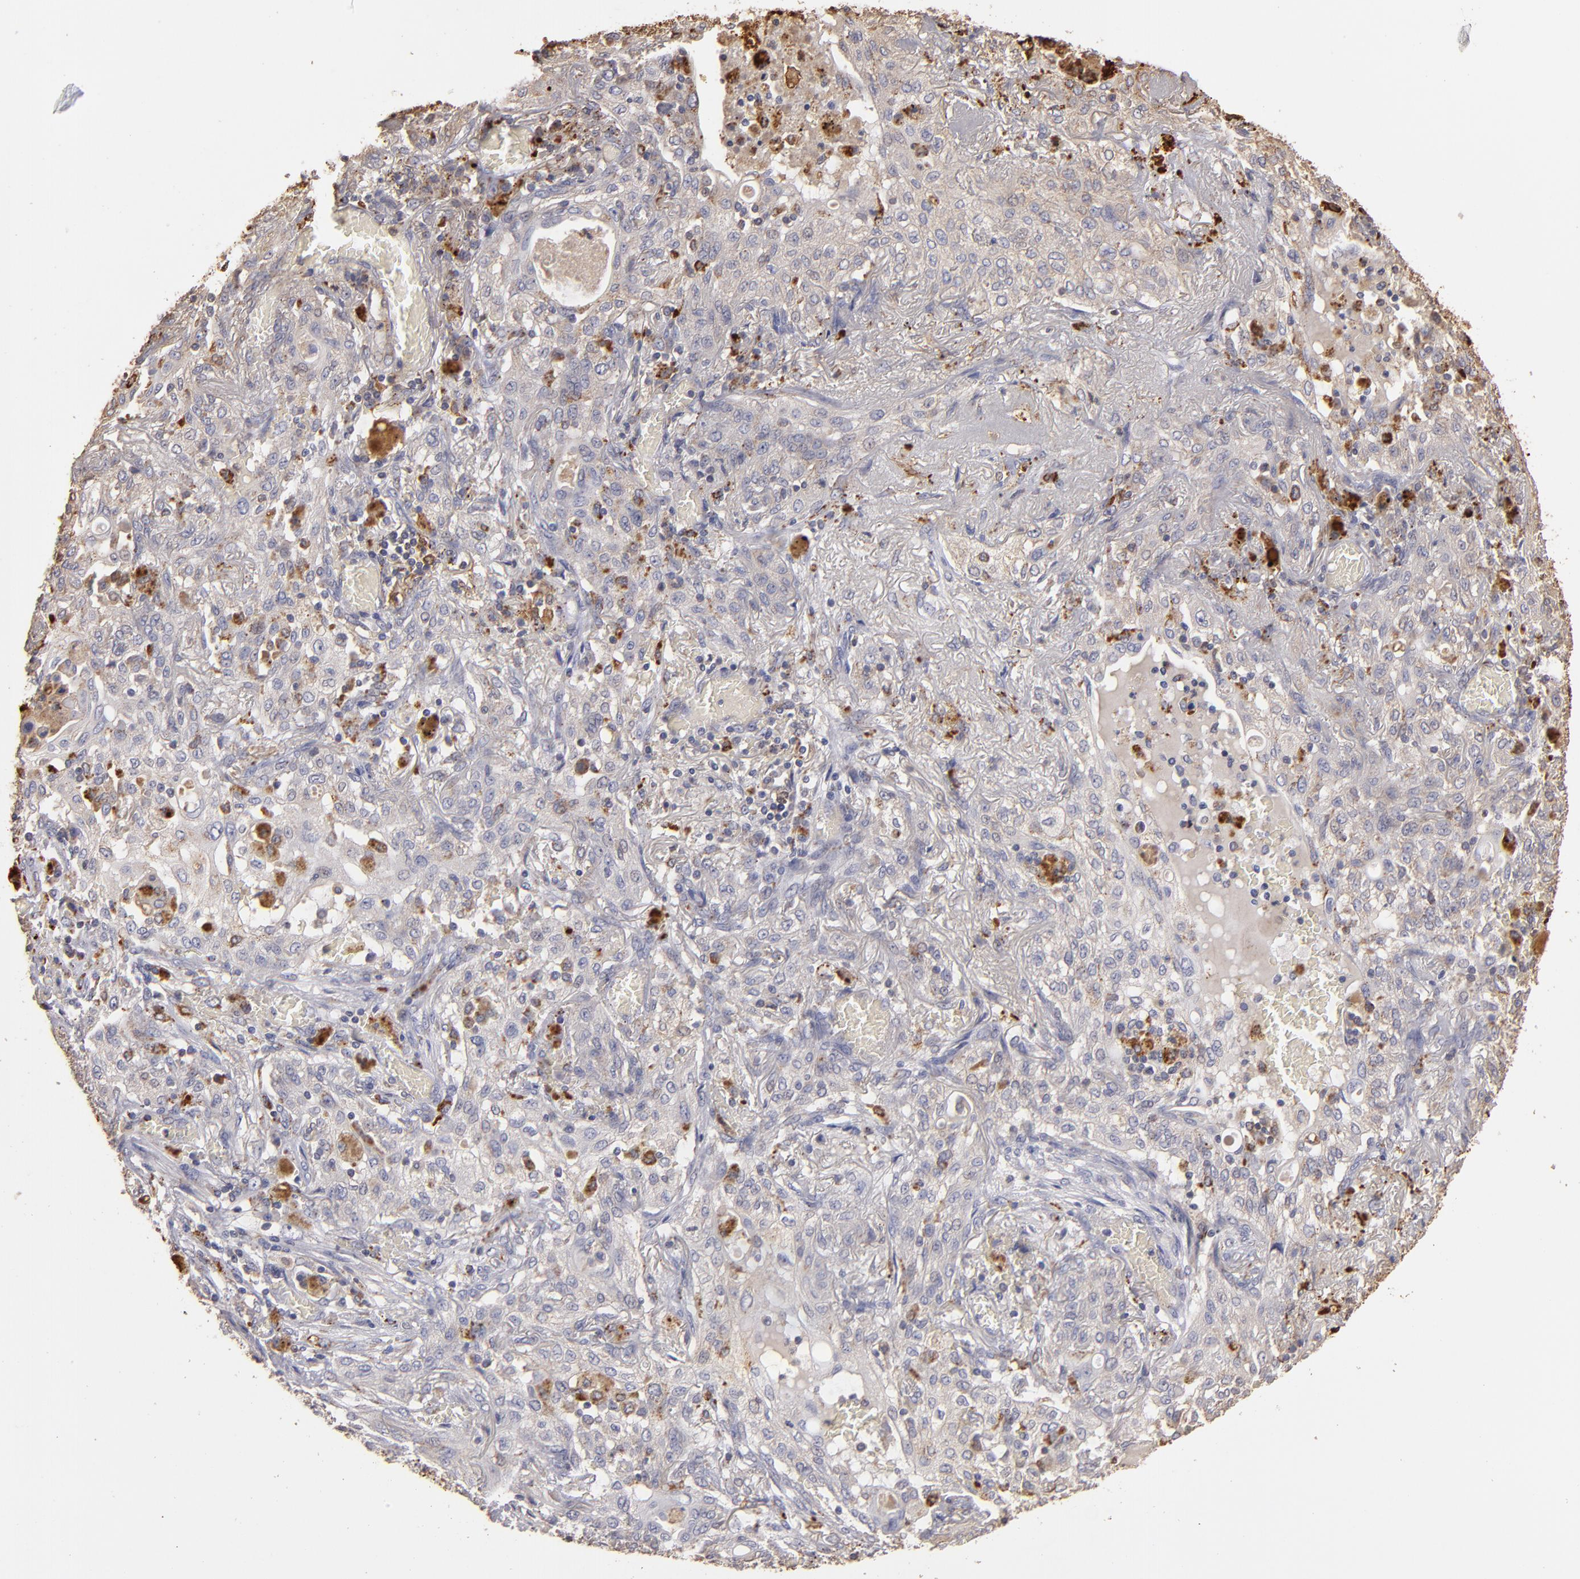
{"staining": {"intensity": "moderate", "quantity": "<25%", "location": "cytoplasmic/membranous"}, "tissue": "lung cancer", "cell_type": "Tumor cells", "image_type": "cancer", "snomed": [{"axis": "morphology", "description": "Squamous cell carcinoma, NOS"}, {"axis": "topography", "description": "Lung"}], "caption": "Protein expression analysis of human lung cancer (squamous cell carcinoma) reveals moderate cytoplasmic/membranous expression in about <25% of tumor cells.", "gene": "TRAF1", "patient": {"sex": "female", "age": 47}}